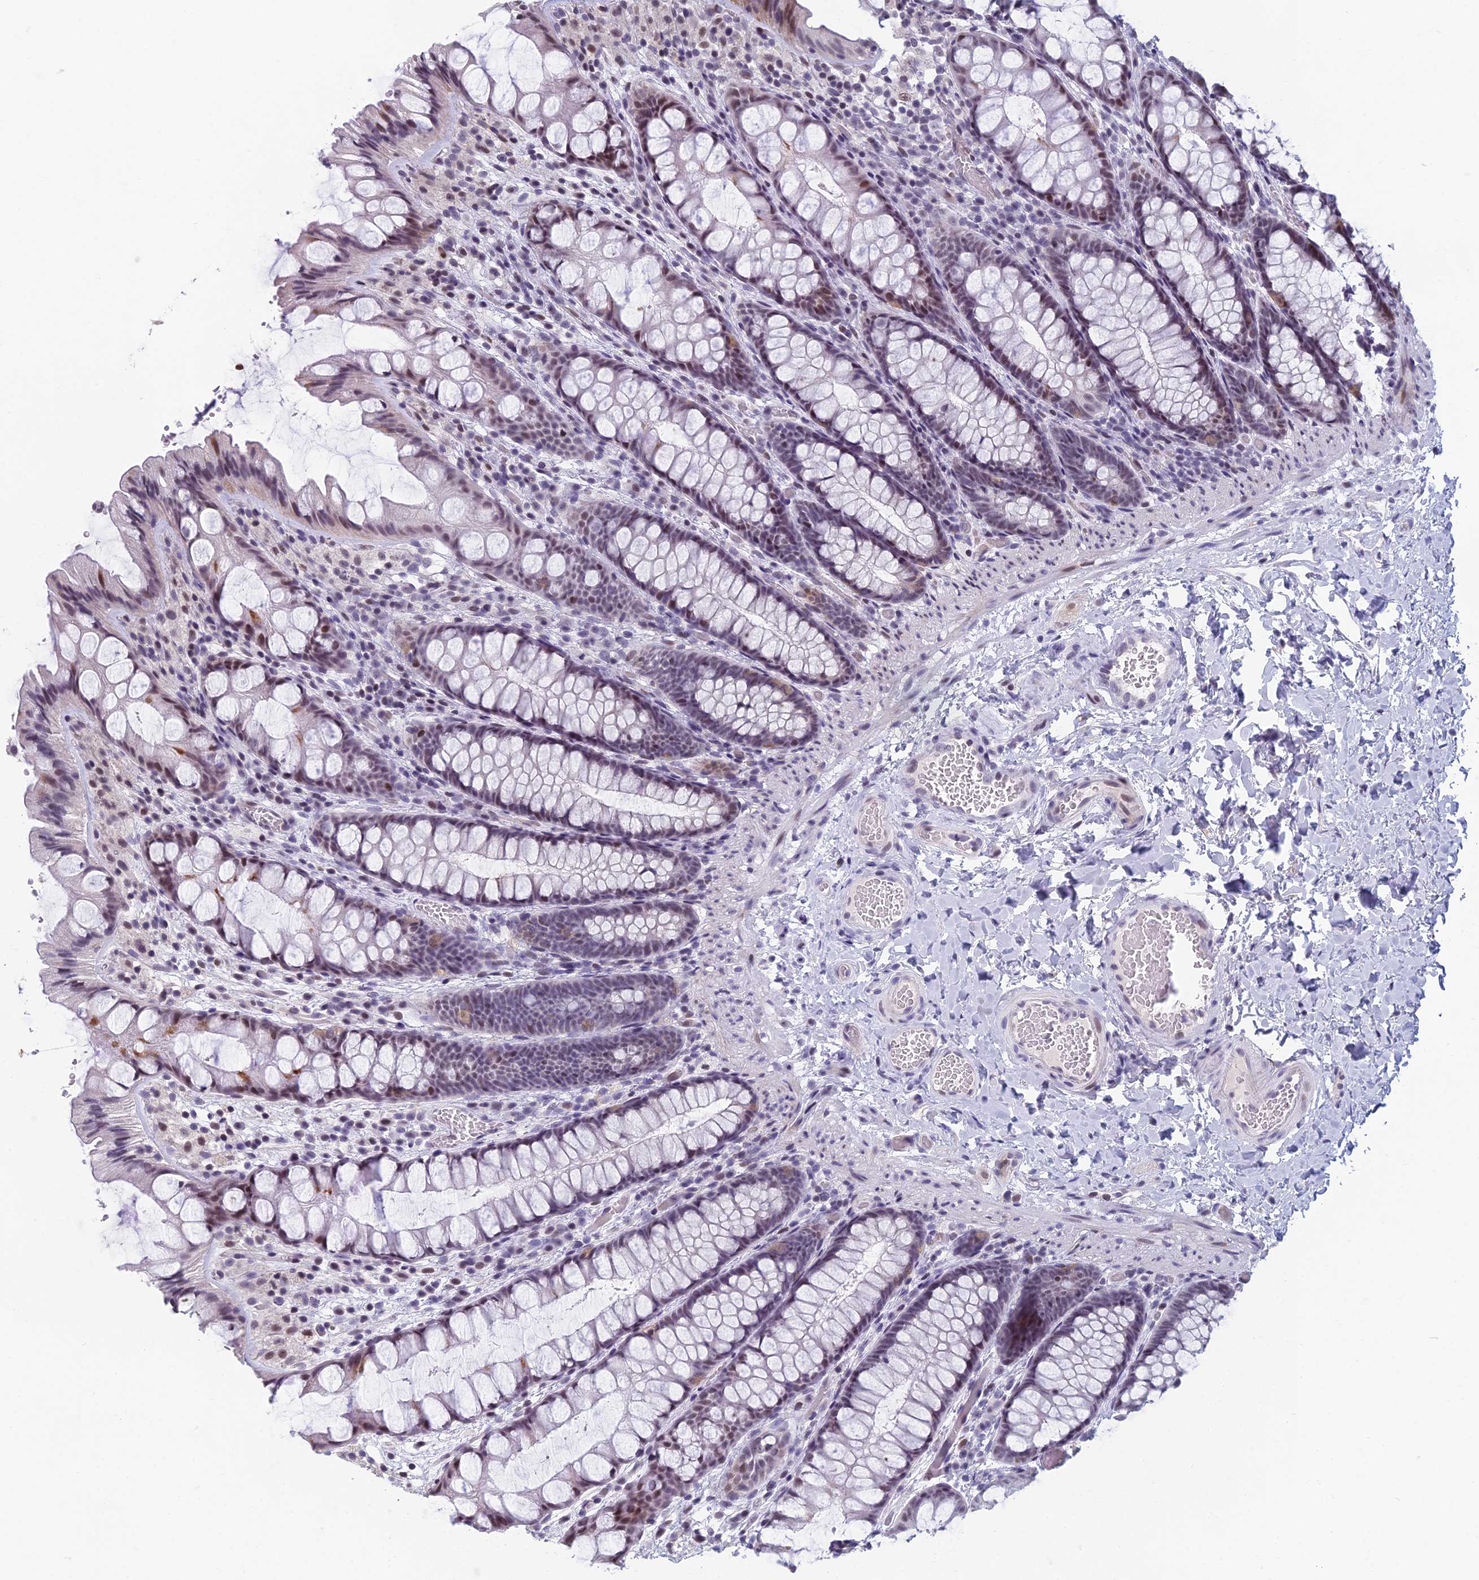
{"staining": {"intensity": "negative", "quantity": "none", "location": "none"}, "tissue": "colon", "cell_type": "Endothelial cells", "image_type": "normal", "snomed": [{"axis": "morphology", "description": "Normal tissue, NOS"}, {"axis": "topography", "description": "Colon"}], "caption": "Endothelial cells show no significant expression in unremarkable colon. The staining is performed using DAB (3,3'-diaminobenzidine) brown chromogen with nuclei counter-stained in using hematoxylin.", "gene": "RGS17", "patient": {"sex": "male", "age": 47}}